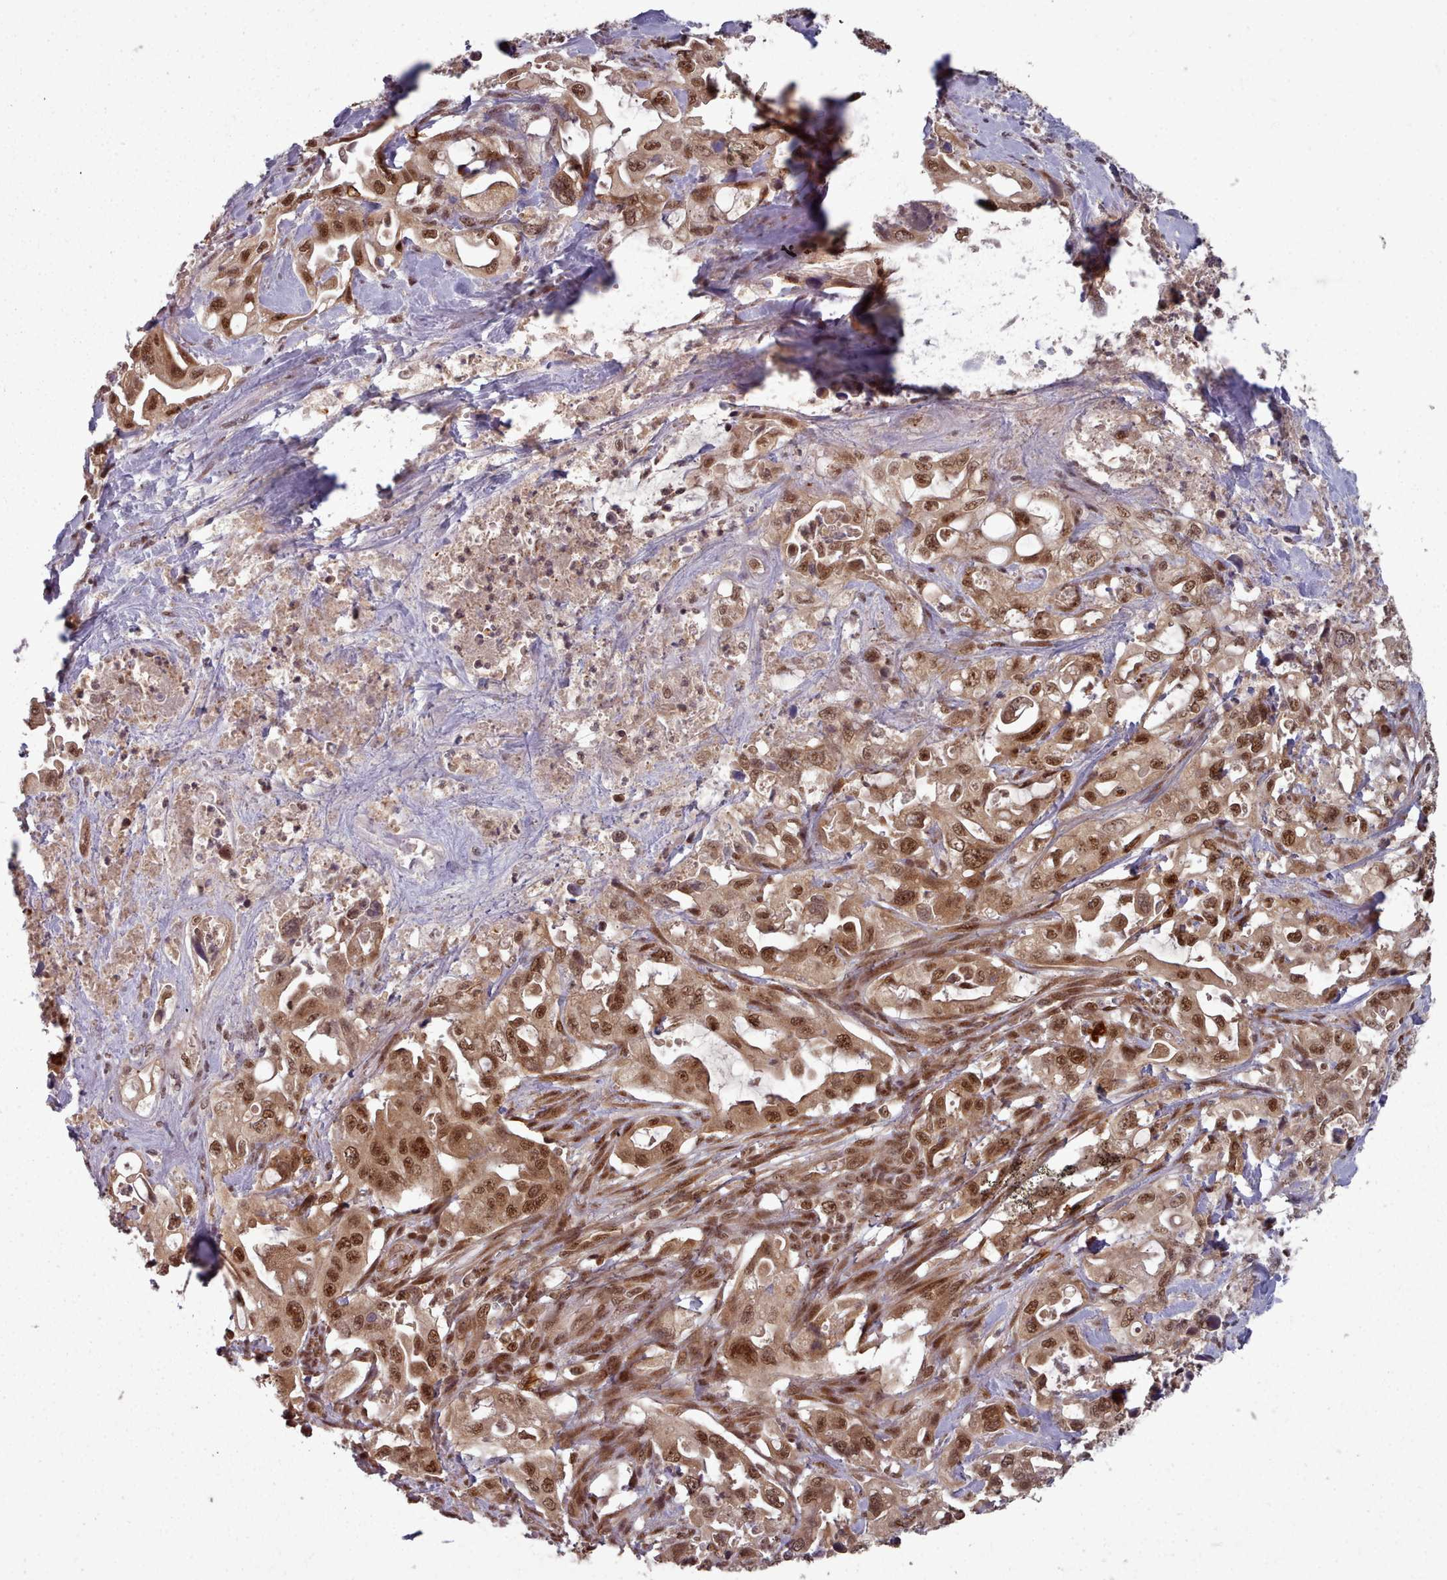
{"staining": {"intensity": "moderate", "quantity": ">75%", "location": "cytoplasmic/membranous,nuclear"}, "tissue": "pancreatic cancer", "cell_type": "Tumor cells", "image_type": "cancer", "snomed": [{"axis": "morphology", "description": "Adenocarcinoma, NOS"}, {"axis": "topography", "description": "Pancreas"}], "caption": "Human pancreatic adenocarcinoma stained with a protein marker reveals moderate staining in tumor cells.", "gene": "DHX8", "patient": {"sex": "female", "age": 61}}